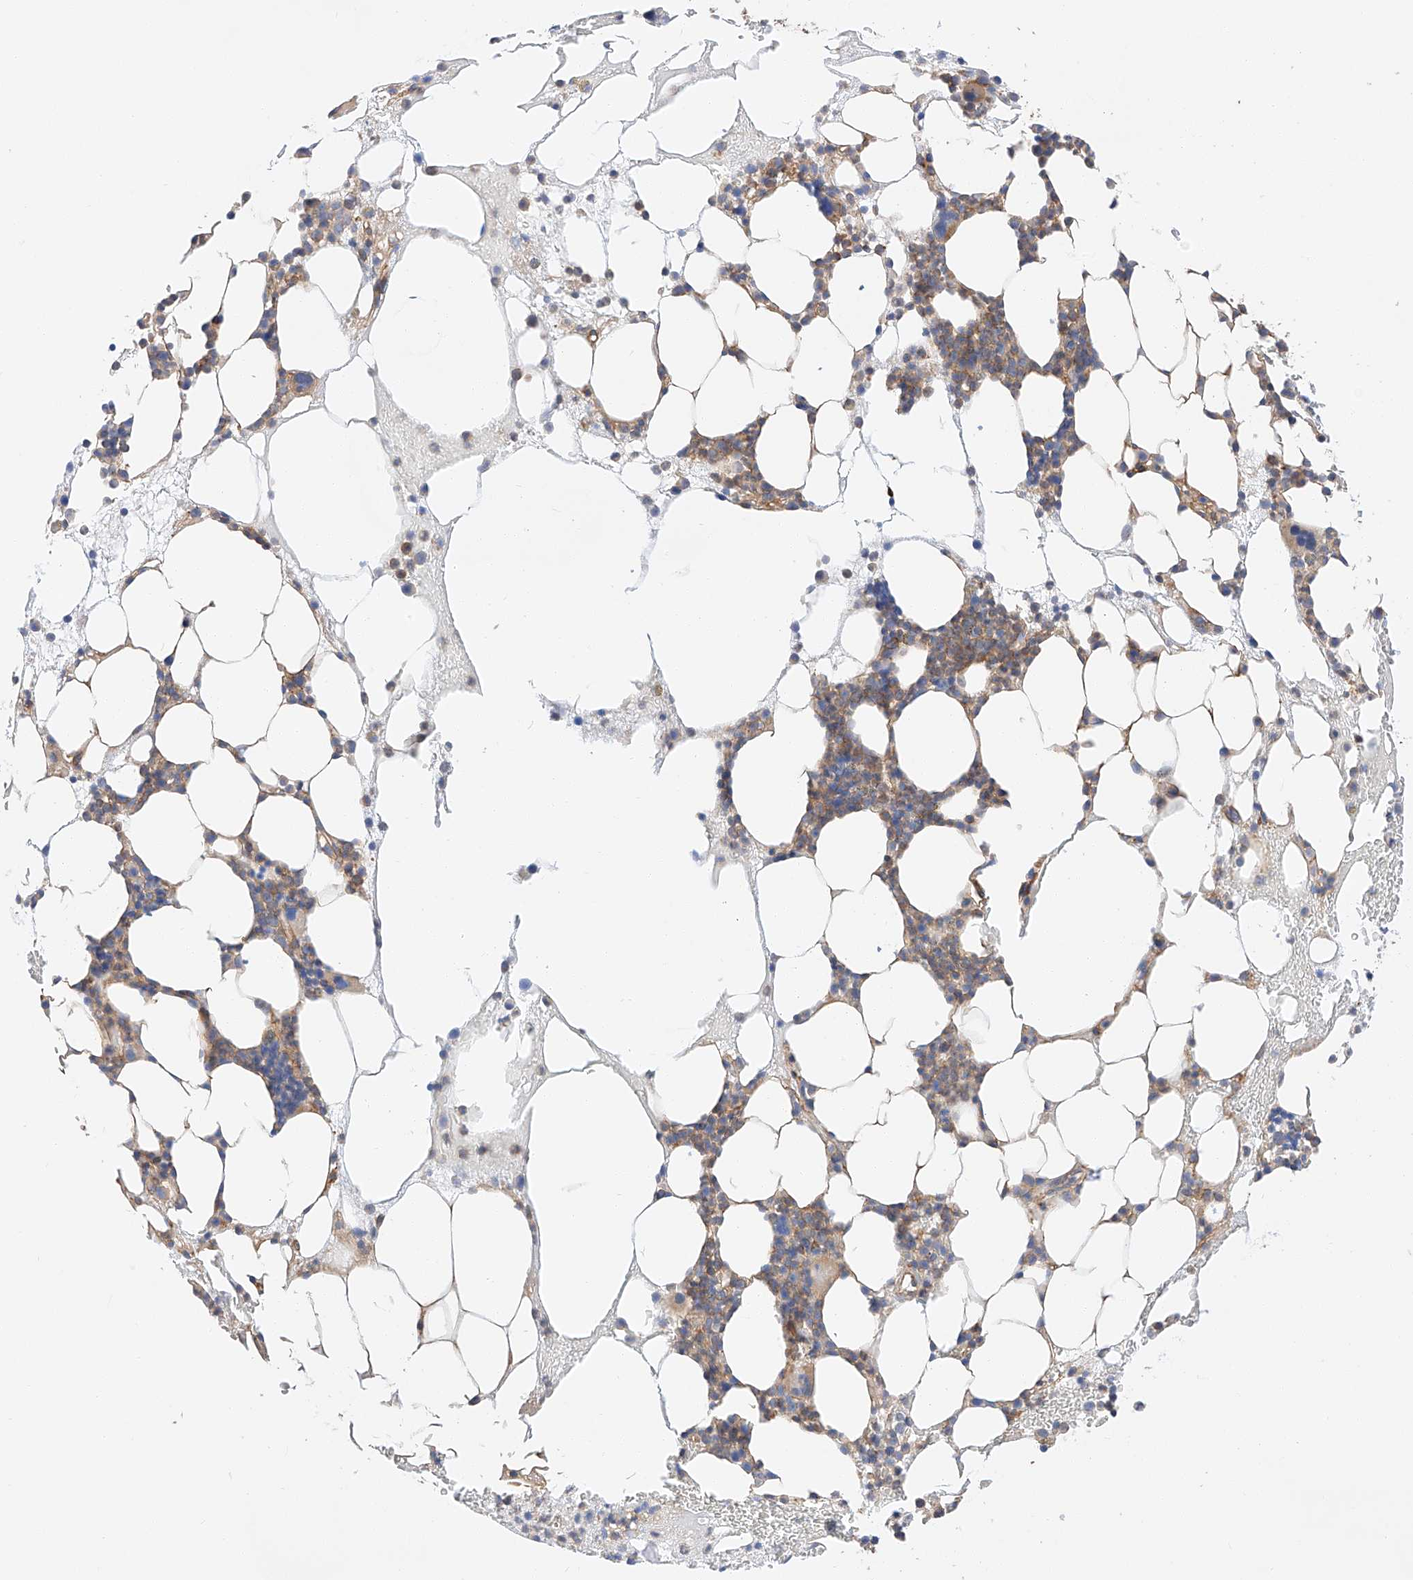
{"staining": {"intensity": "weak", "quantity": "25%-75%", "location": "cytoplasmic/membranous"}, "tissue": "bone marrow", "cell_type": "Hematopoietic cells", "image_type": "normal", "snomed": [{"axis": "morphology", "description": "Normal tissue, NOS"}, {"axis": "morphology", "description": "Inflammation, NOS"}, {"axis": "topography", "description": "Bone marrow"}], "caption": "Brown immunohistochemical staining in benign bone marrow reveals weak cytoplasmic/membranous staining in about 25%-75% of hematopoietic cells.", "gene": "ENSG00000259132", "patient": {"sex": "female", "age": 78}}